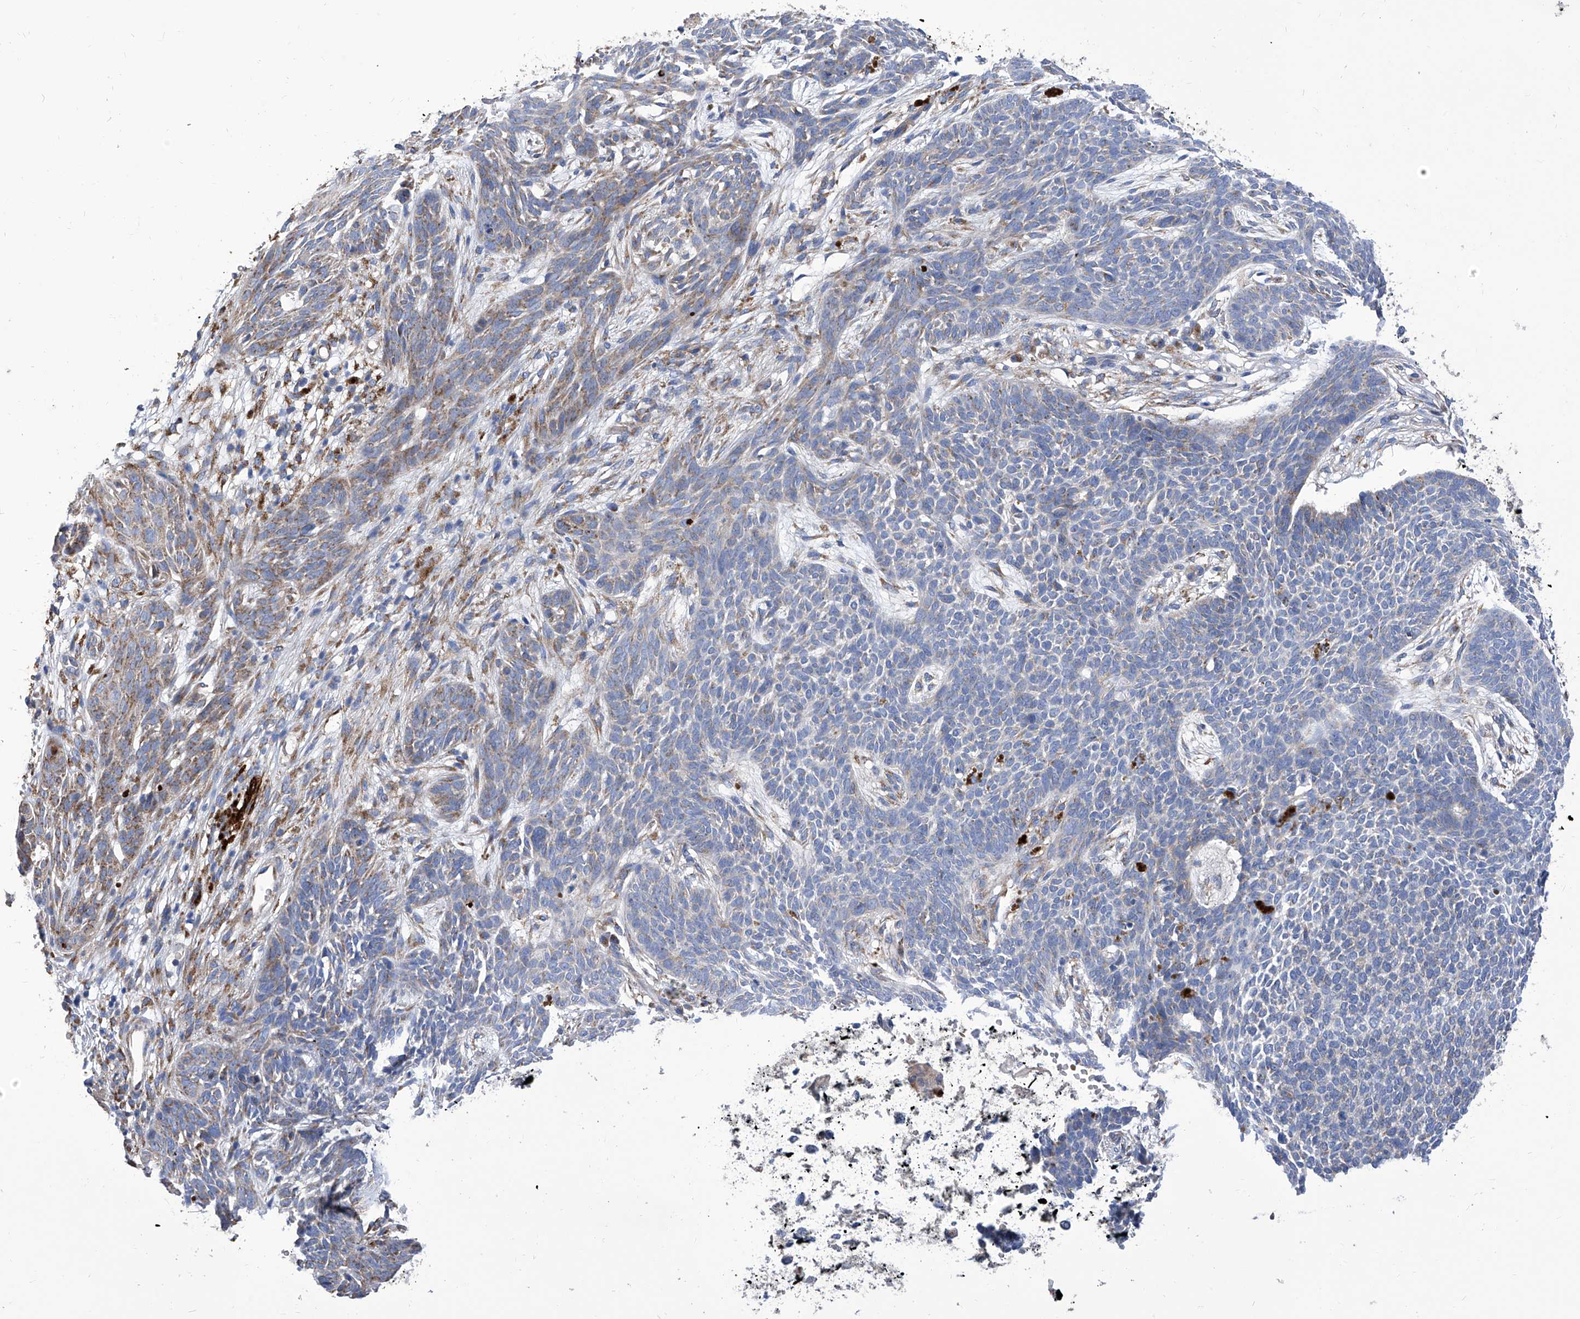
{"staining": {"intensity": "moderate", "quantity": "<25%", "location": "cytoplasmic/membranous"}, "tissue": "skin cancer", "cell_type": "Tumor cells", "image_type": "cancer", "snomed": [{"axis": "morphology", "description": "Basal cell carcinoma"}, {"axis": "topography", "description": "Skin"}], "caption": "Brown immunohistochemical staining in skin cancer exhibits moderate cytoplasmic/membranous expression in approximately <25% of tumor cells. (DAB (3,3'-diaminobenzidine) IHC, brown staining for protein, blue staining for nuclei).", "gene": "TJAP1", "patient": {"sex": "female", "age": 84}}